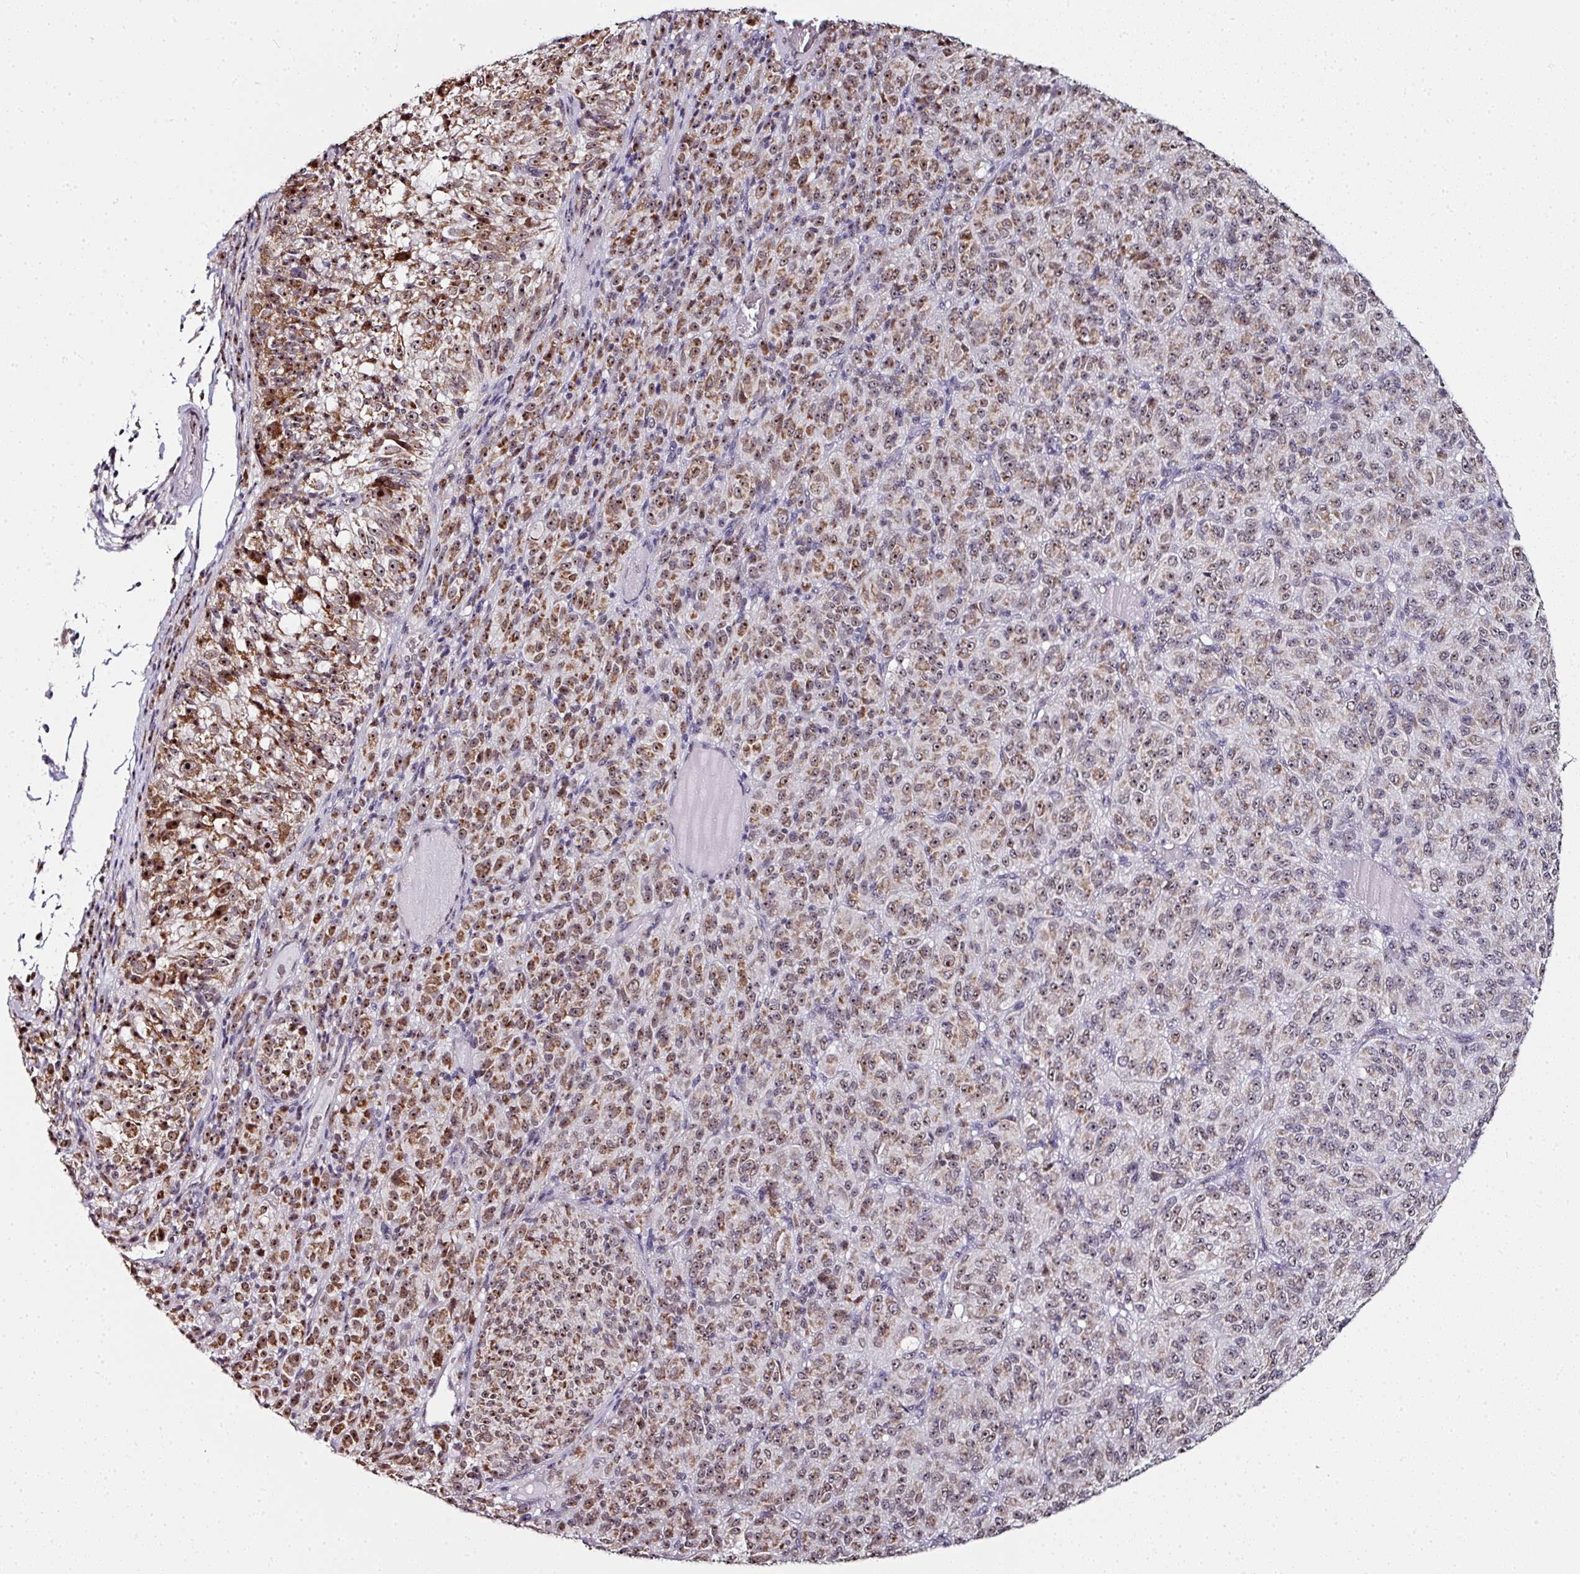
{"staining": {"intensity": "moderate", "quantity": ">75%", "location": "cytoplasmic/membranous,nuclear"}, "tissue": "melanoma", "cell_type": "Tumor cells", "image_type": "cancer", "snomed": [{"axis": "morphology", "description": "Malignant melanoma, Metastatic site"}, {"axis": "topography", "description": "Brain"}], "caption": "Immunohistochemical staining of malignant melanoma (metastatic site) shows moderate cytoplasmic/membranous and nuclear protein expression in about >75% of tumor cells.", "gene": "NACC2", "patient": {"sex": "female", "age": 56}}